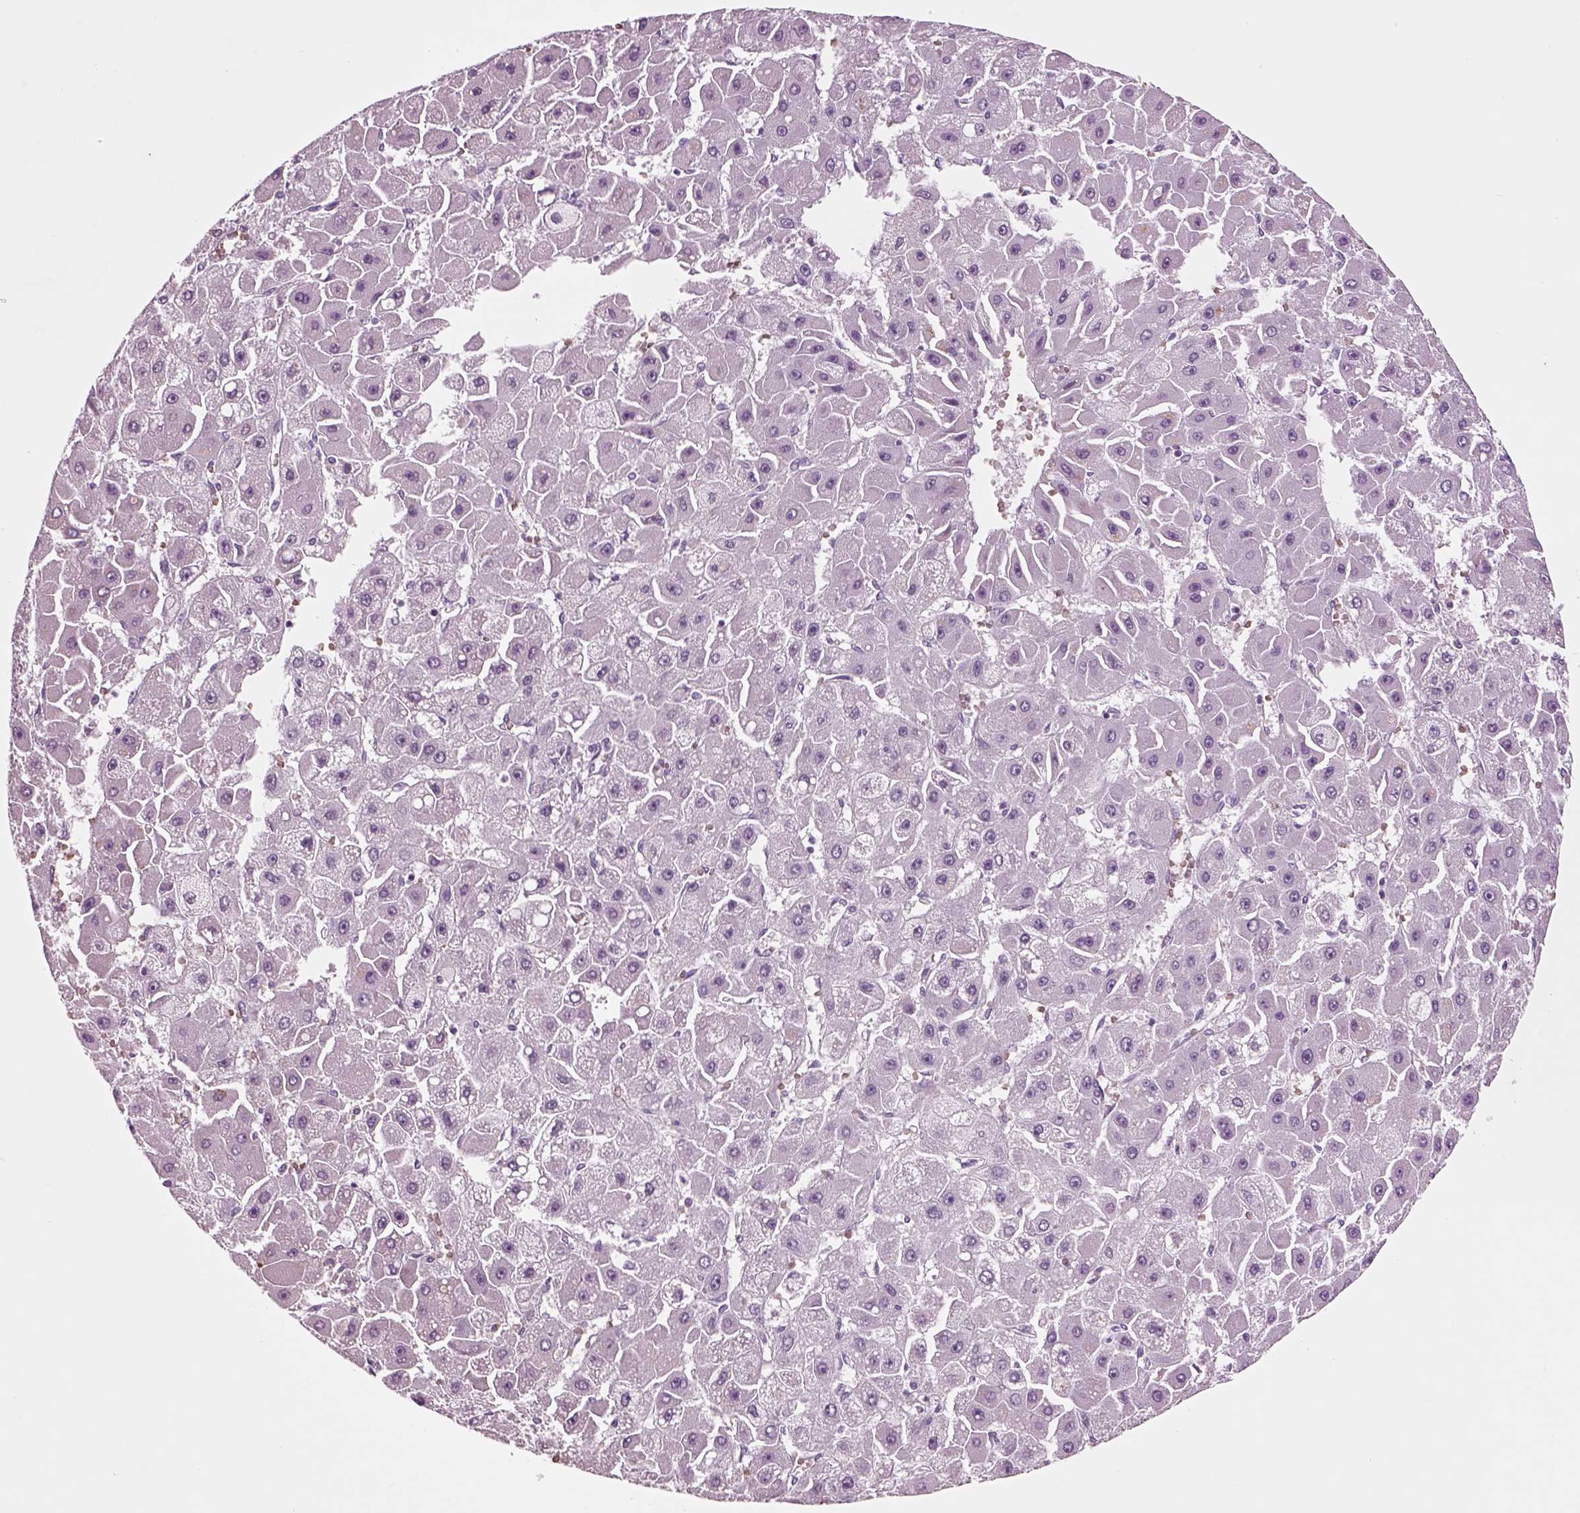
{"staining": {"intensity": "negative", "quantity": "none", "location": "none"}, "tissue": "liver cancer", "cell_type": "Tumor cells", "image_type": "cancer", "snomed": [{"axis": "morphology", "description": "Carcinoma, Hepatocellular, NOS"}, {"axis": "topography", "description": "Liver"}], "caption": "Immunohistochemistry micrograph of neoplastic tissue: liver hepatocellular carcinoma stained with DAB shows no significant protein positivity in tumor cells.", "gene": "CHGB", "patient": {"sex": "female", "age": 25}}